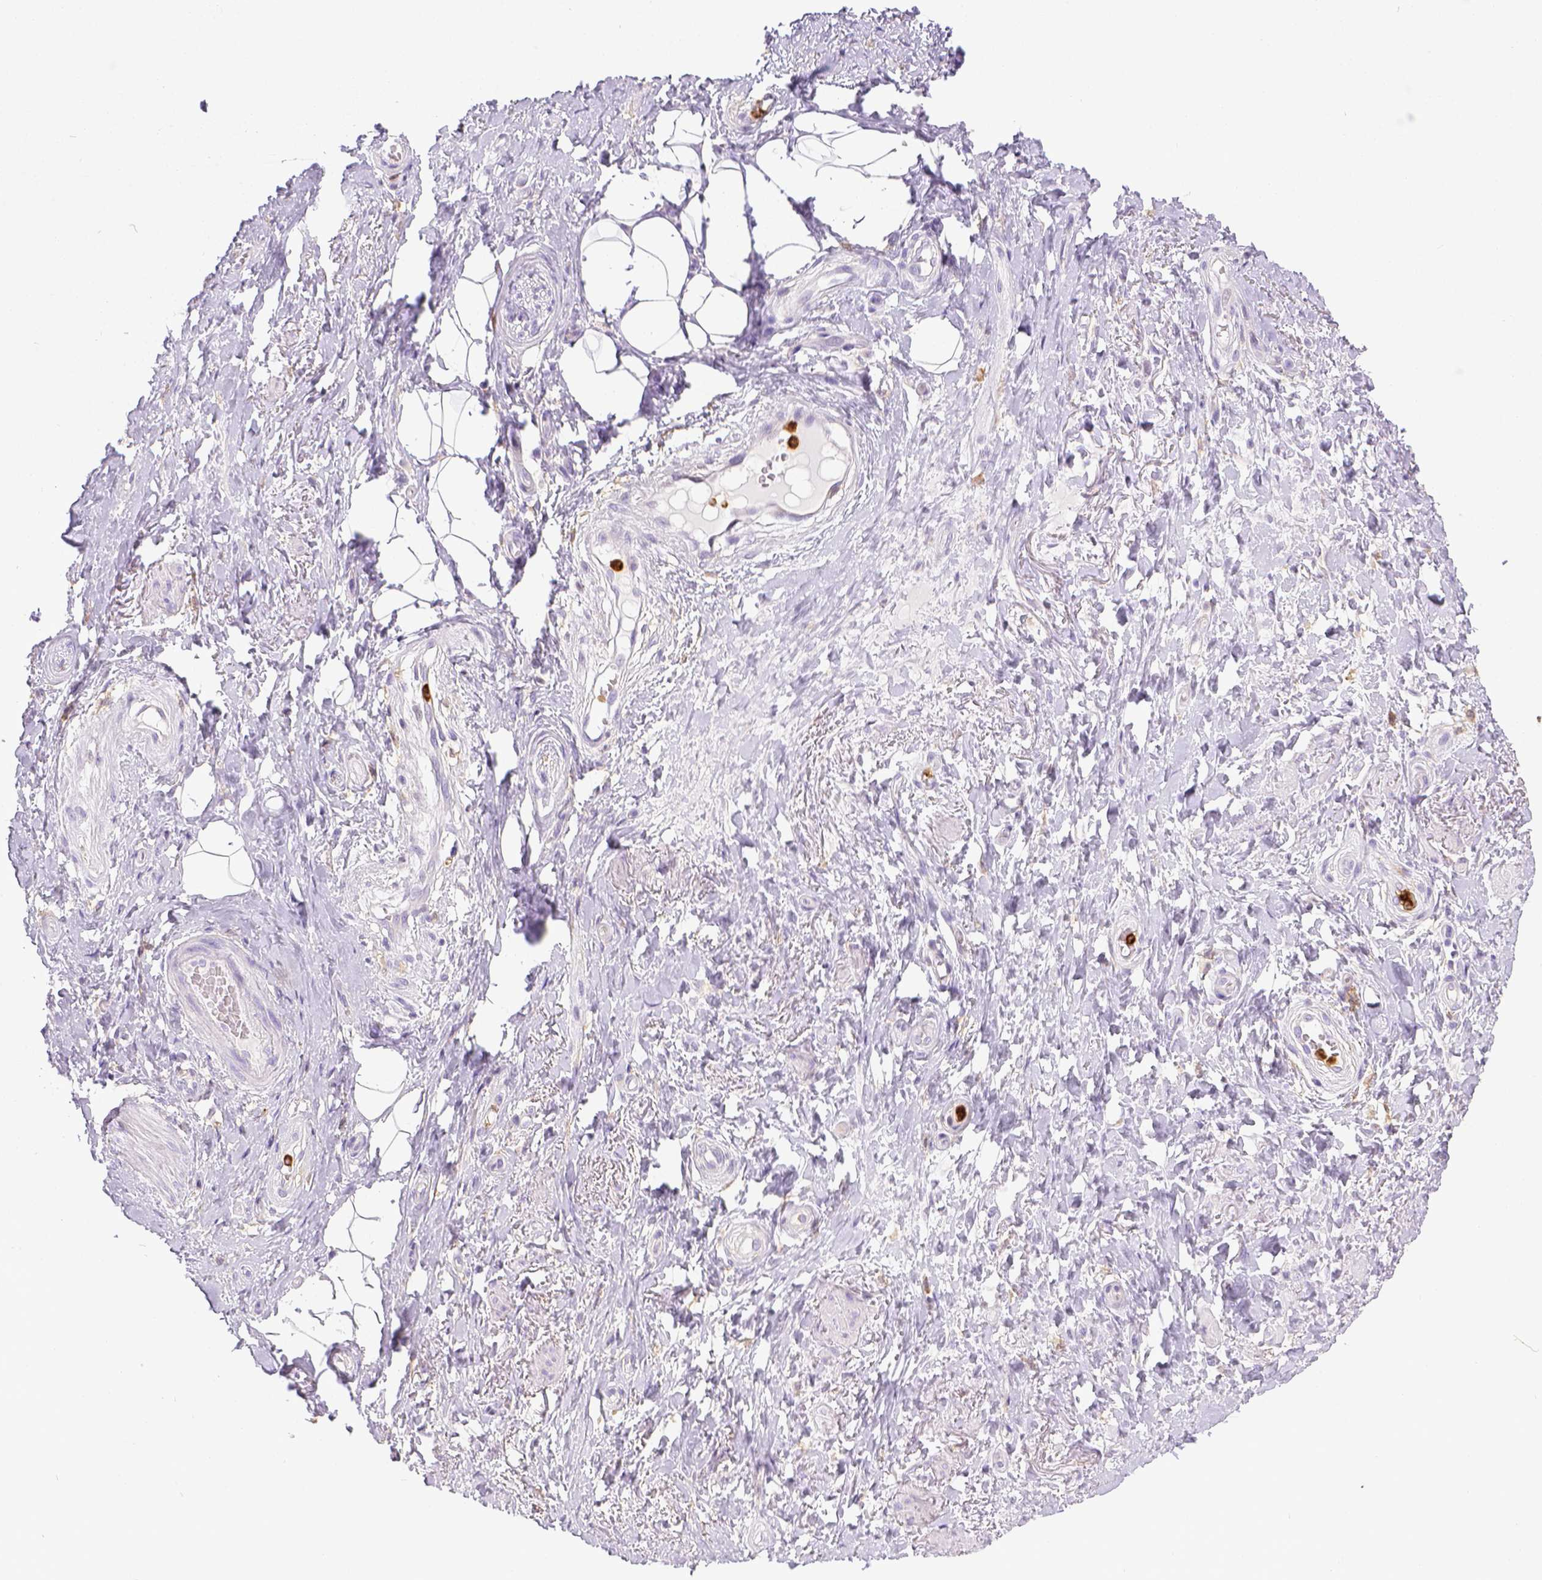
{"staining": {"intensity": "negative", "quantity": "none", "location": "none"}, "tissue": "adipose tissue", "cell_type": "Adipocytes", "image_type": "normal", "snomed": [{"axis": "morphology", "description": "Normal tissue, NOS"}, {"axis": "topography", "description": "Anal"}, {"axis": "topography", "description": "Peripheral nerve tissue"}], "caption": "There is no significant staining in adipocytes of adipose tissue. (Immunohistochemistry, brightfield microscopy, high magnification).", "gene": "ITGAM", "patient": {"sex": "male", "age": 53}}